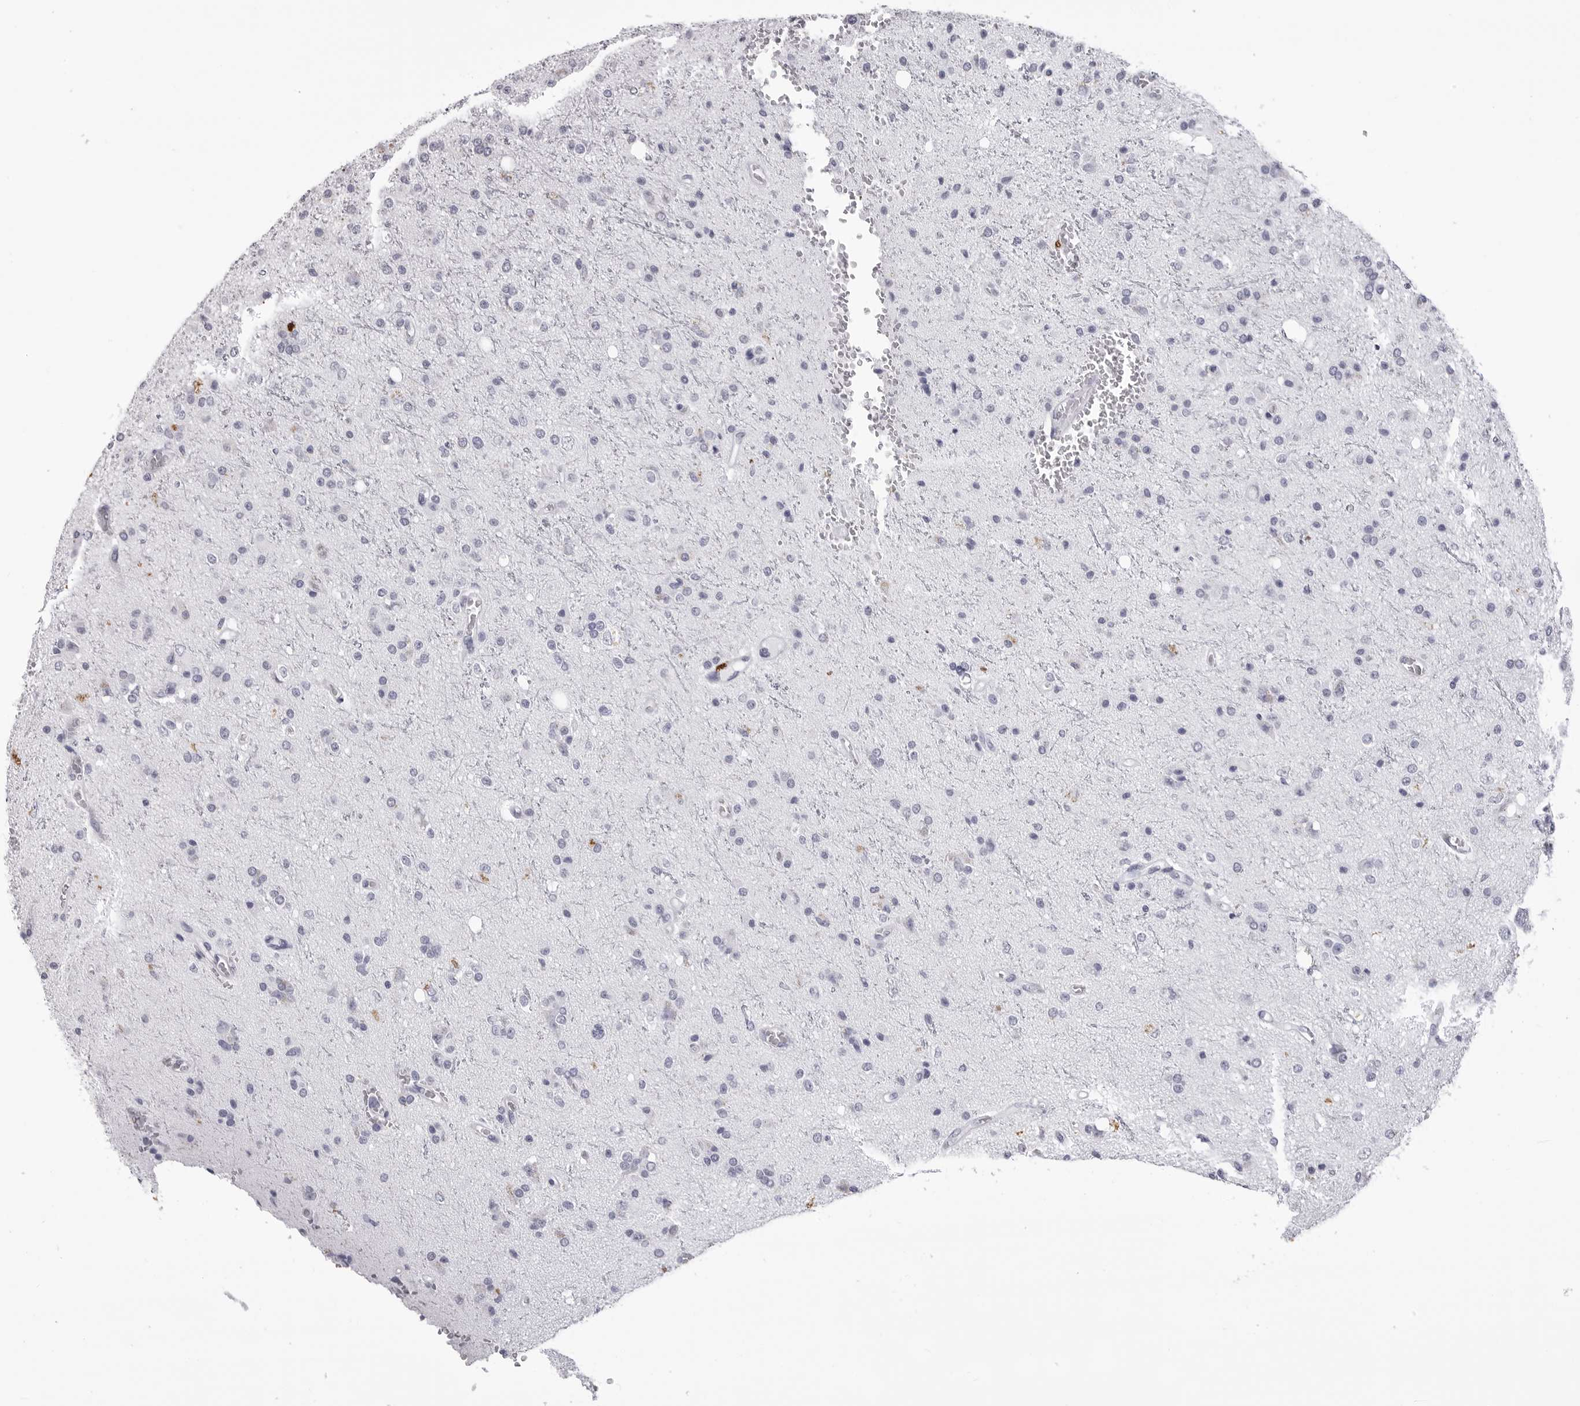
{"staining": {"intensity": "negative", "quantity": "none", "location": "none"}, "tissue": "glioma", "cell_type": "Tumor cells", "image_type": "cancer", "snomed": [{"axis": "morphology", "description": "Glioma, malignant, High grade"}, {"axis": "topography", "description": "Brain"}], "caption": "High power microscopy photomicrograph of an IHC histopathology image of high-grade glioma (malignant), revealing no significant positivity in tumor cells.", "gene": "LGALS4", "patient": {"sex": "male", "age": 47}}